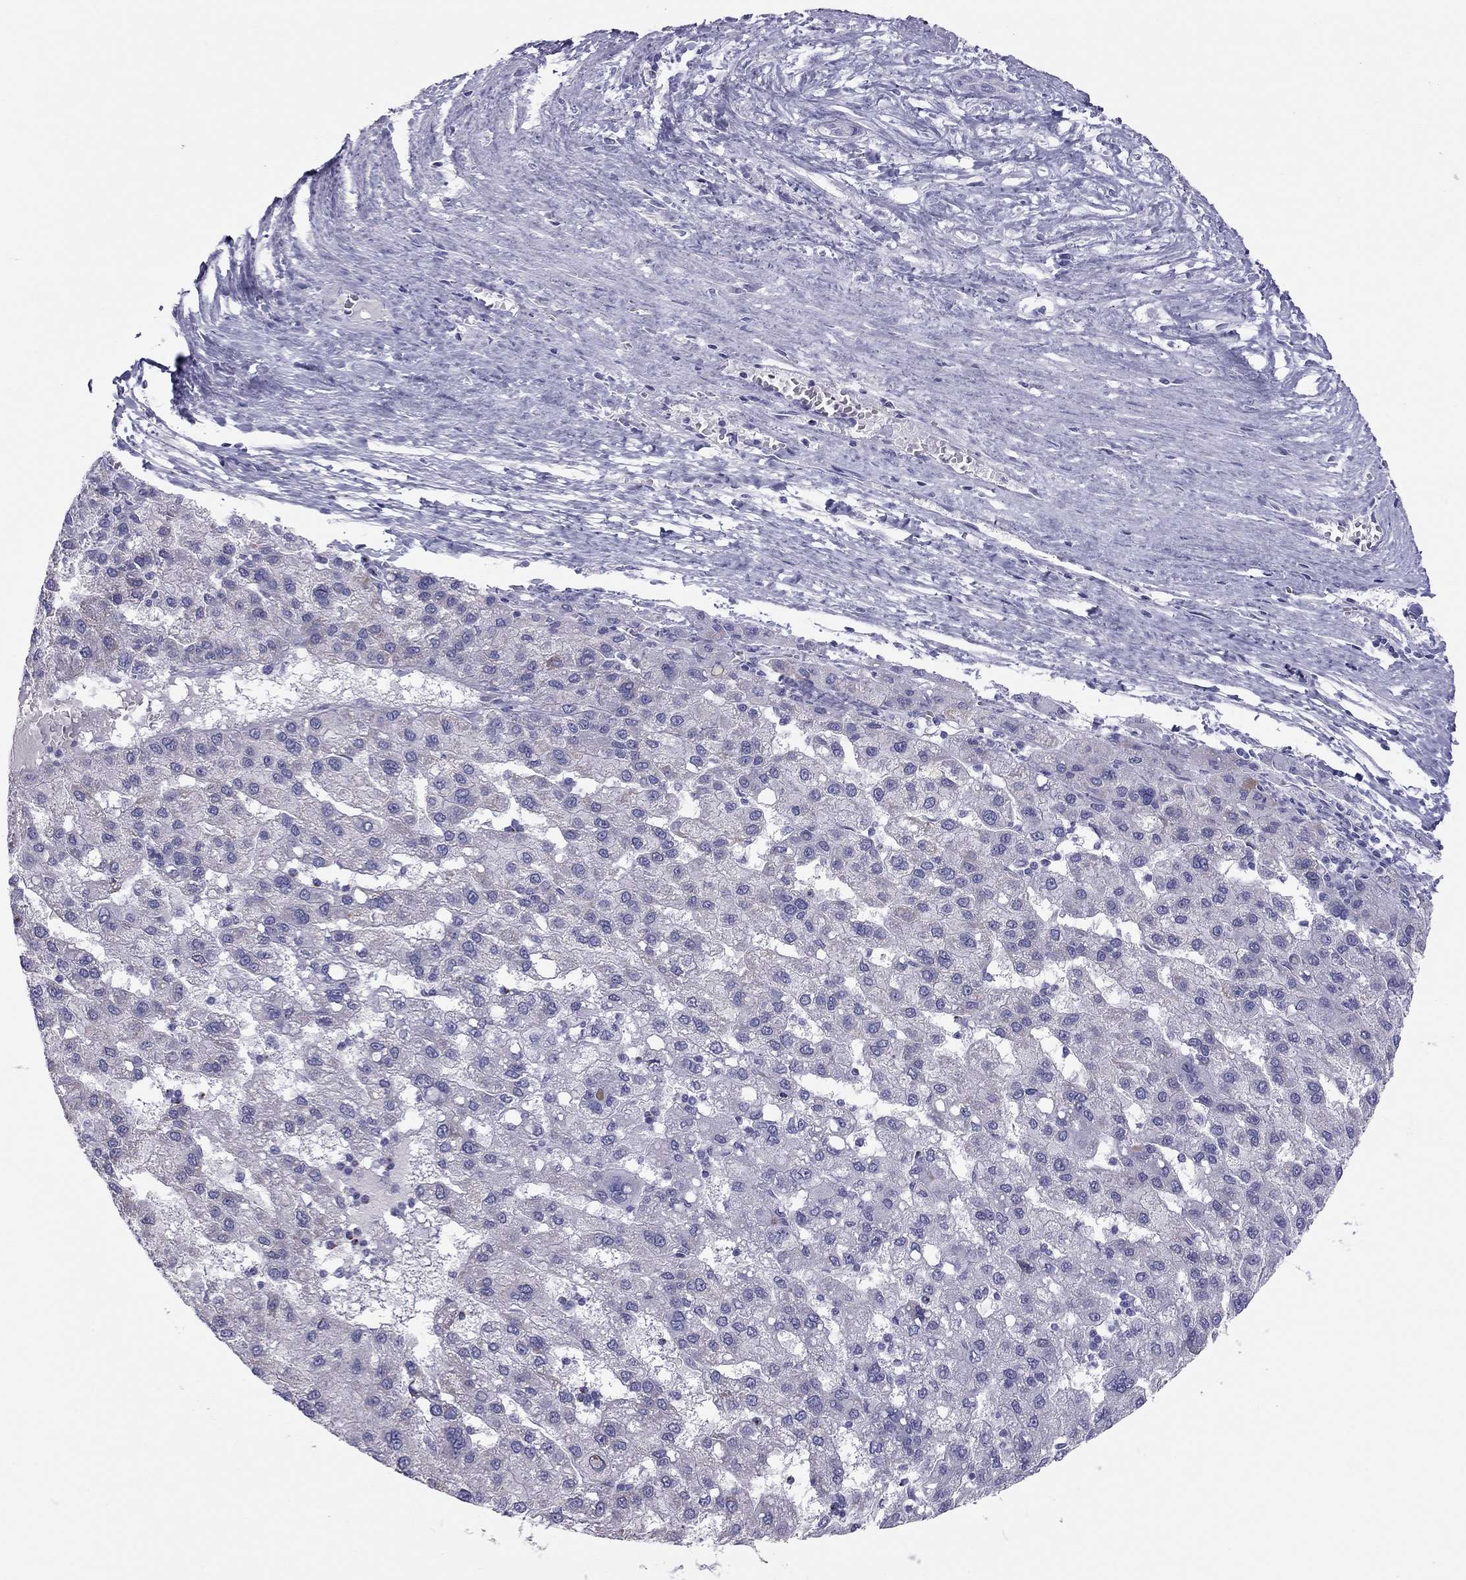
{"staining": {"intensity": "negative", "quantity": "none", "location": "none"}, "tissue": "liver cancer", "cell_type": "Tumor cells", "image_type": "cancer", "snomed": [{"axis": "morphology", "description": "Carcinoma, Hepatocellular, NOS"}, {"axis": "topography", "description": "Liver"}], "caption": "DAB (3,3'-diaminobenzidine) immunohistochemical staining of human liver cancer (hepatocellular carcinoma) shows no significant staining in tumor cells. (DAB (3,3'-diaminobenzidine) IHC, high magnification).", "gene": "TRPM3", "patient": {"sex": "female", "age": 82}}